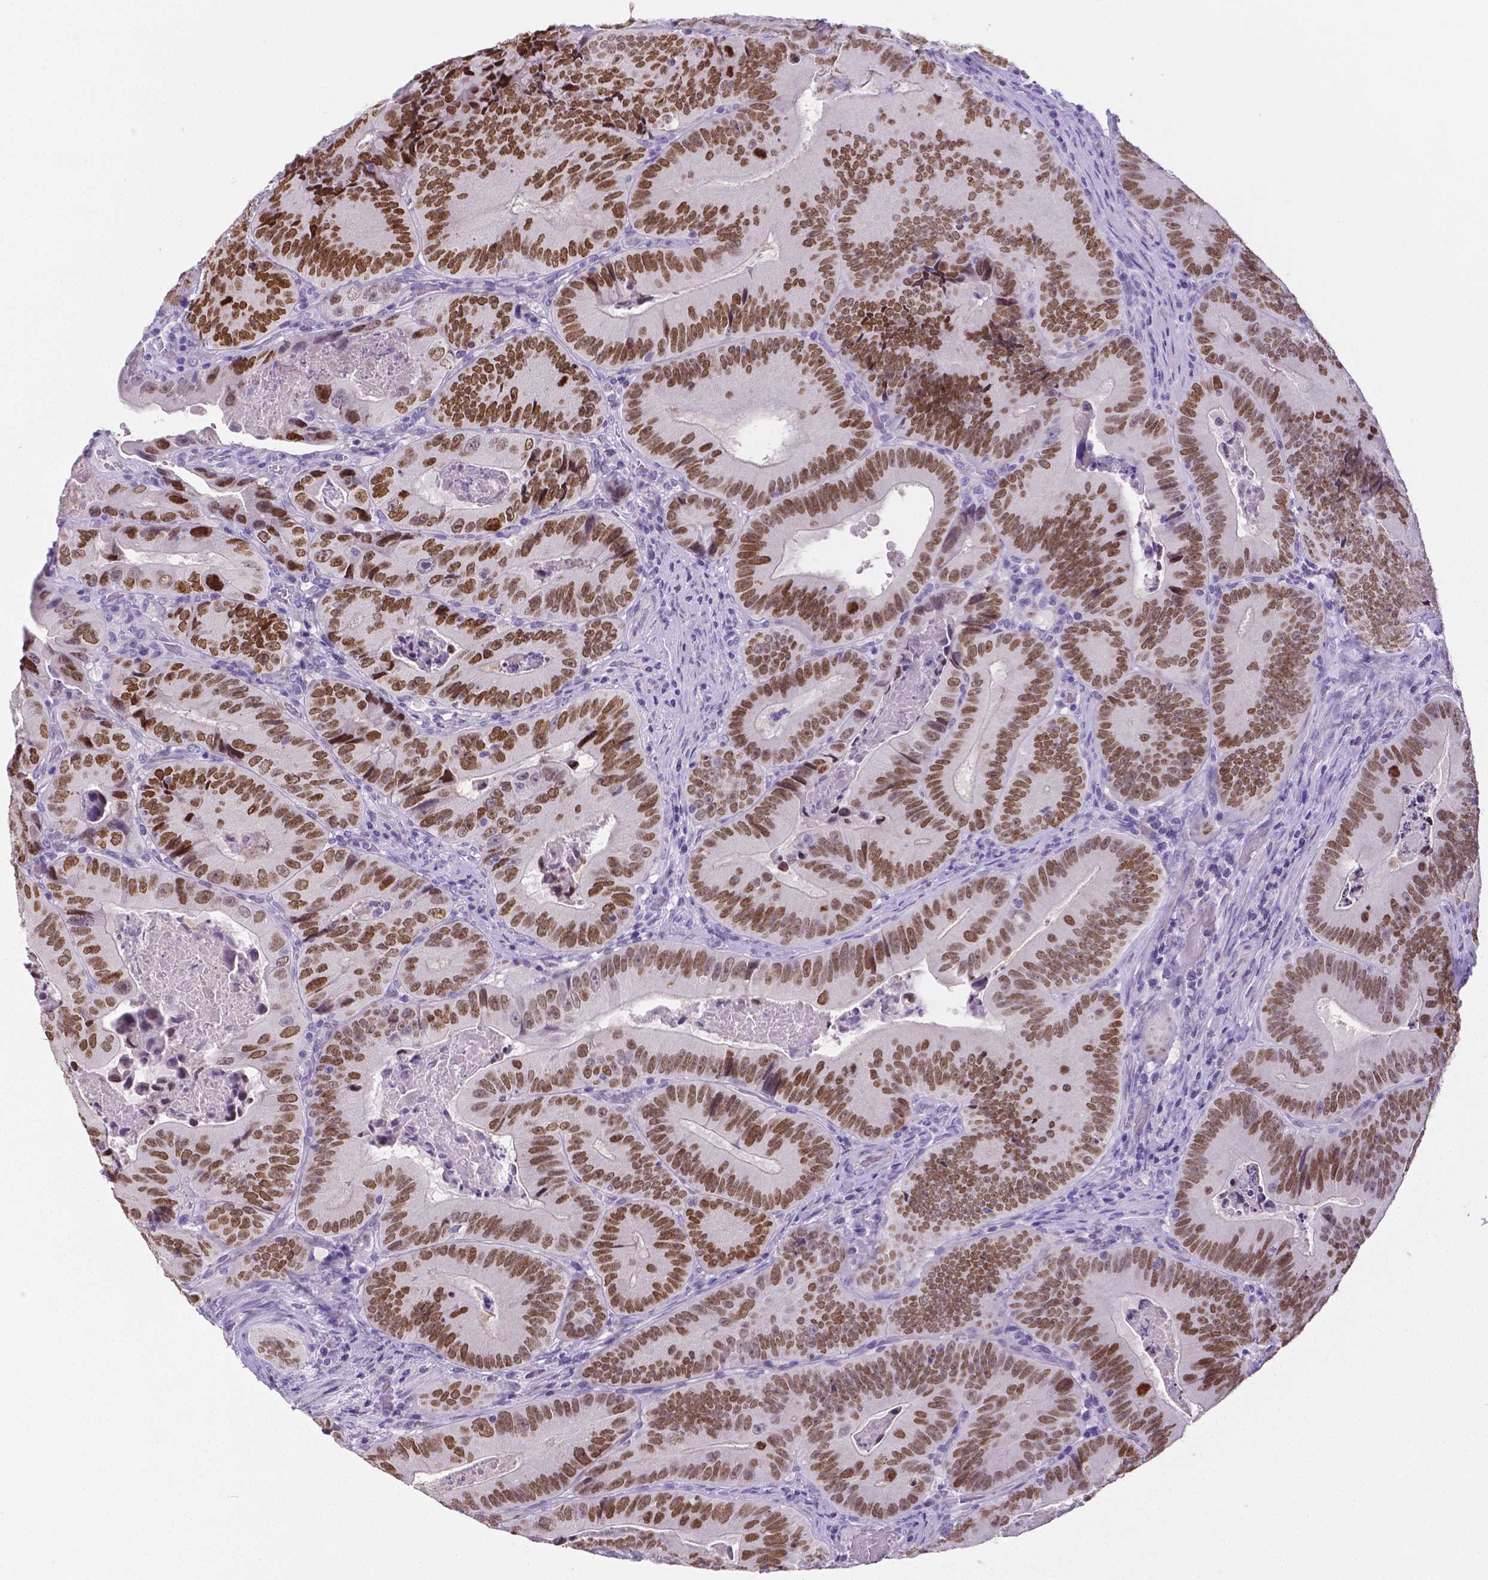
{"staining": {"intensity": "strong", "quantity": ">75%", "location": "nuclear"}, "tissue": "colorectal cancer", "cell_type": "Tumor cells", "image_type": "cancer", "snomed": [{"axis": "morphology", "description": "Adenocarcinoma, NOS"}, {"axis": "topography", "description": "Colon"}], "caption": "Tumor cells reveal high levels of strong nuclear staining in about >75% of cells in human colorectal adenocarcinoma.", "gene": "SATB2", "patient": {"sex": "female", "age": 86}}